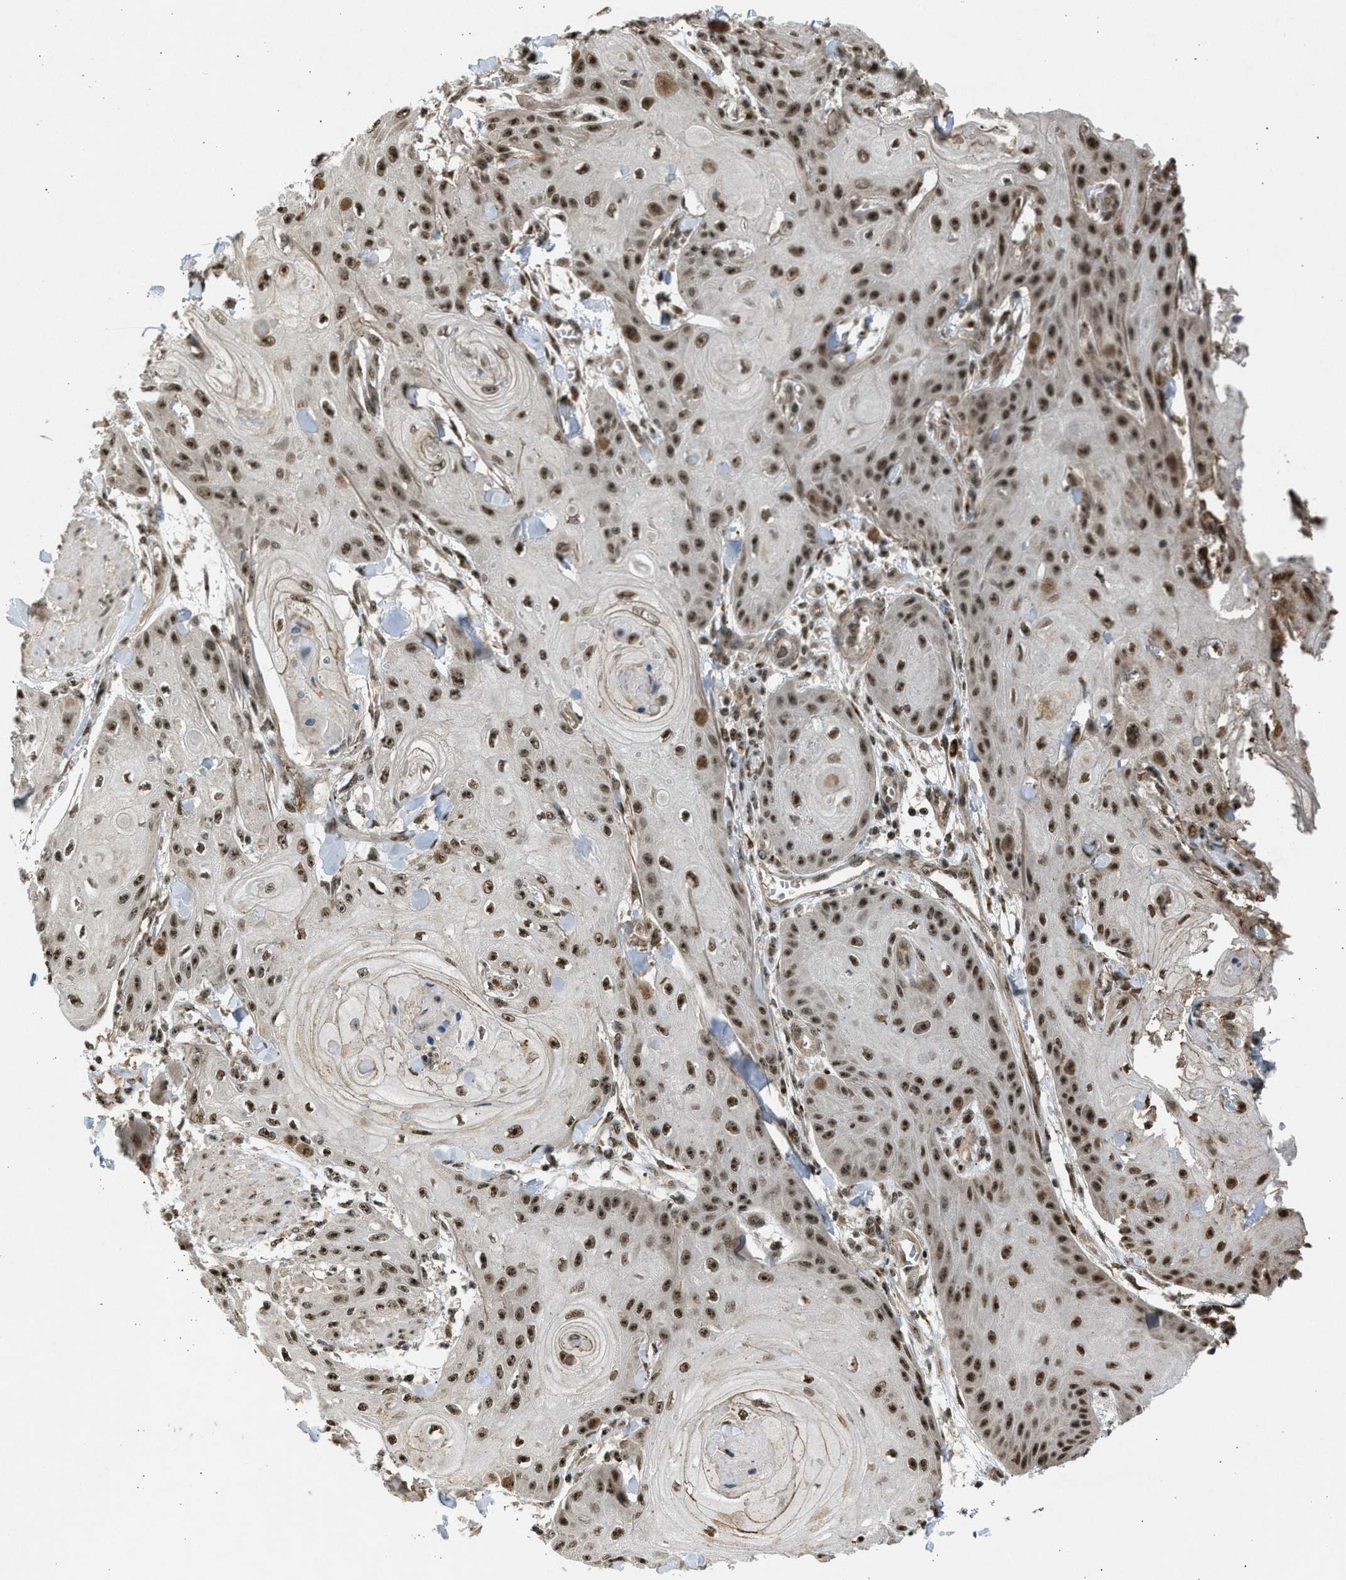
{"staining": {"intensity": "moderate", "quantity": ">75%", "location": "nuclear"}, "tissue": "skin cancer", "cell_type": "Tumor cells", "image_type": "cancer", "snomed": [{"axis": "morphology", "description": "Squamous cell carcinoma, NOS"}, {"axis": "topography", "description": "Skin"}], "caption": "Immunohistochemistry image of neoplastic tissue: human squamous cell carcinoma (skin) stained using immunohistochemistry (IHC) shows medium levels of moderate protein expression localized specifically in the nuclear of tumor cells, appearing as a nuclear brown color.", "gene": "TFDP2", "patient": {"sex": "male", "age": 74}}